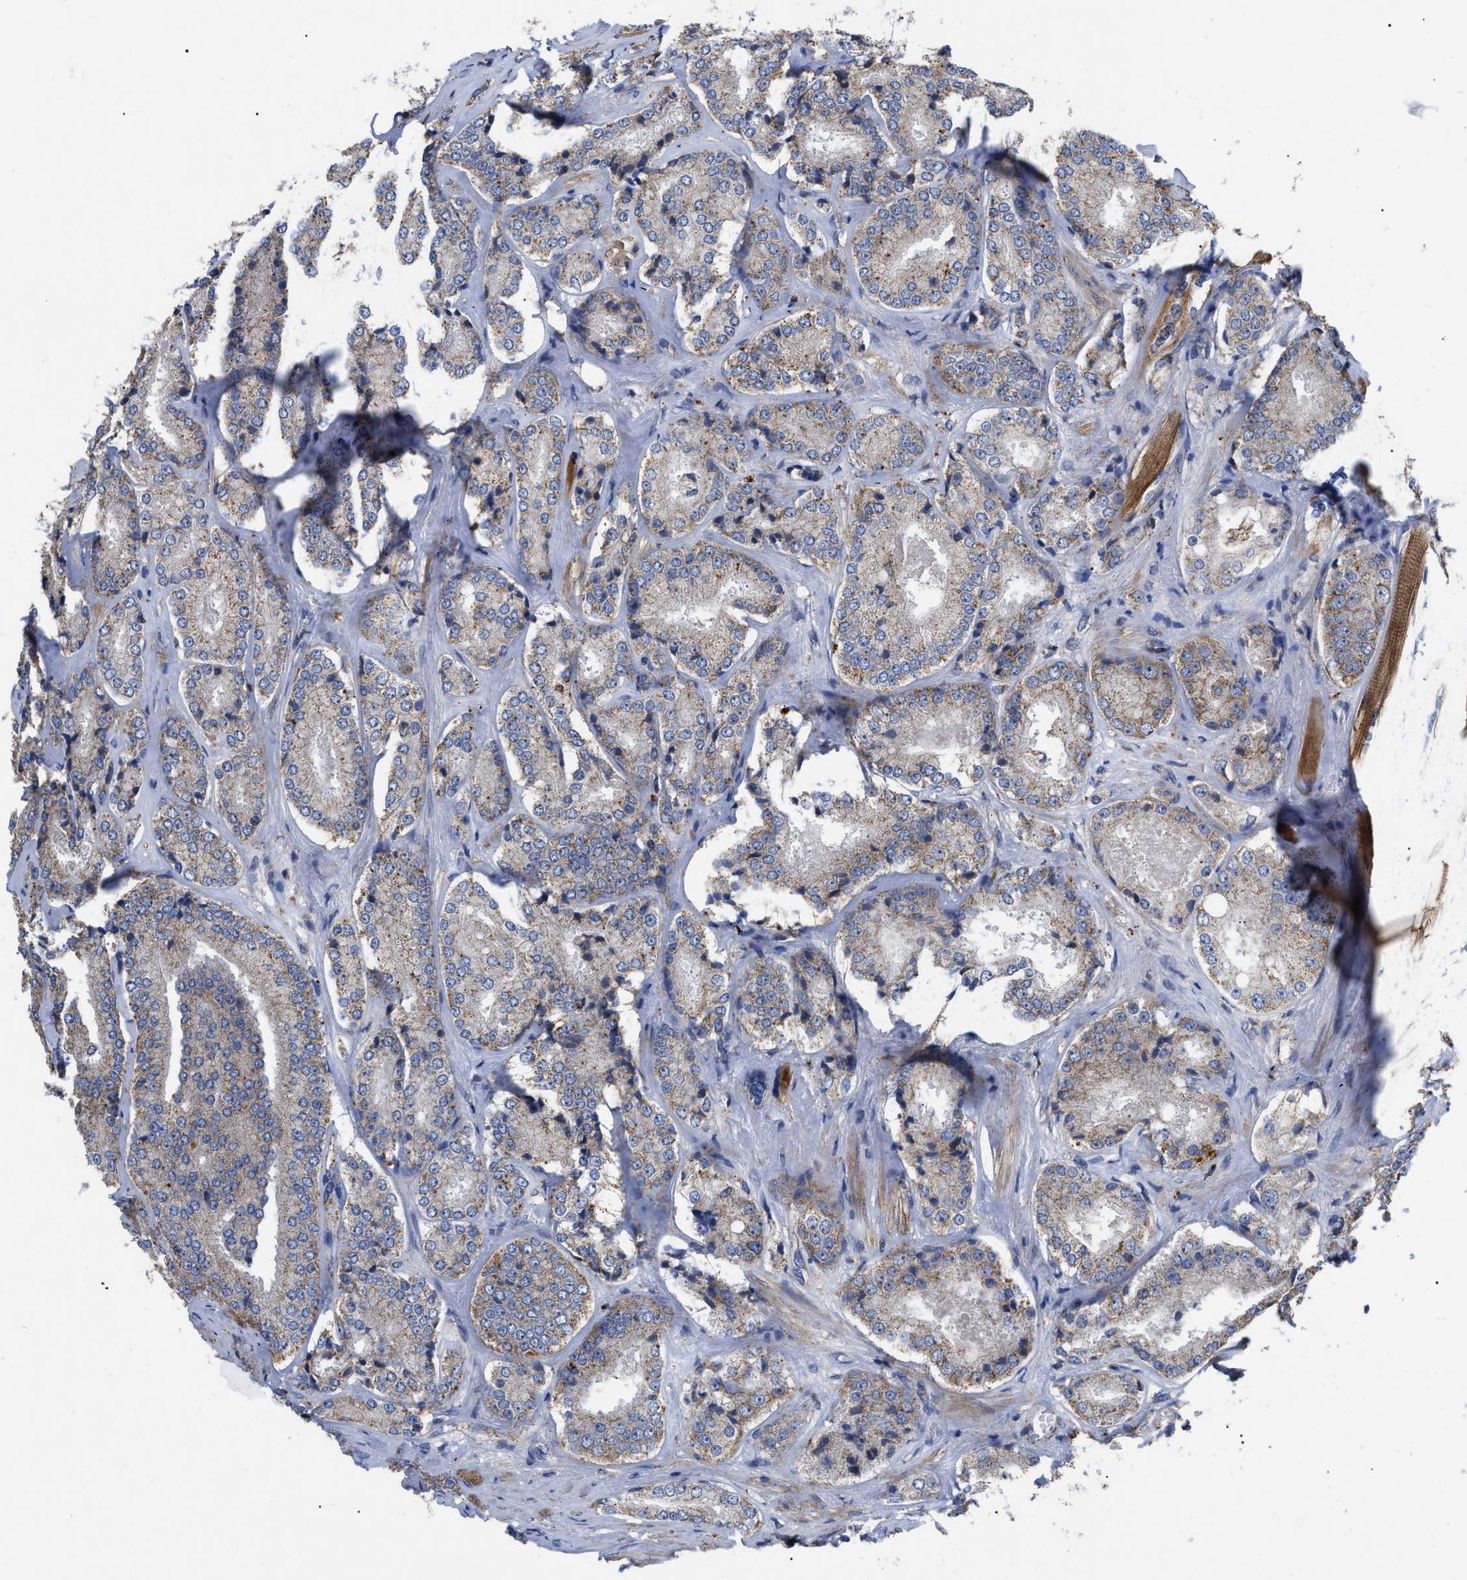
{"staining": {"intensity": "weak", "quantity": ">75%", "location": "cytoplasmic/membranous"}, "tissue": "prostate cancer", "cell_type": "Tumor cells", "image_type": "cancer", "snomed": [{"axis": "morphology", "description": "Adenocarcinoma, High grade"}, {"axis": "topography", "description": "Prostate"}], "caption": "DAB immunohistochemical staining of human prostate high-grade adenocarcinoma displays weak cytoplasmic/membranous protein staining in about >75% of tumor cells.", "gene": "FAM171A2", "patient": {"sex": "male", "age": 65}}